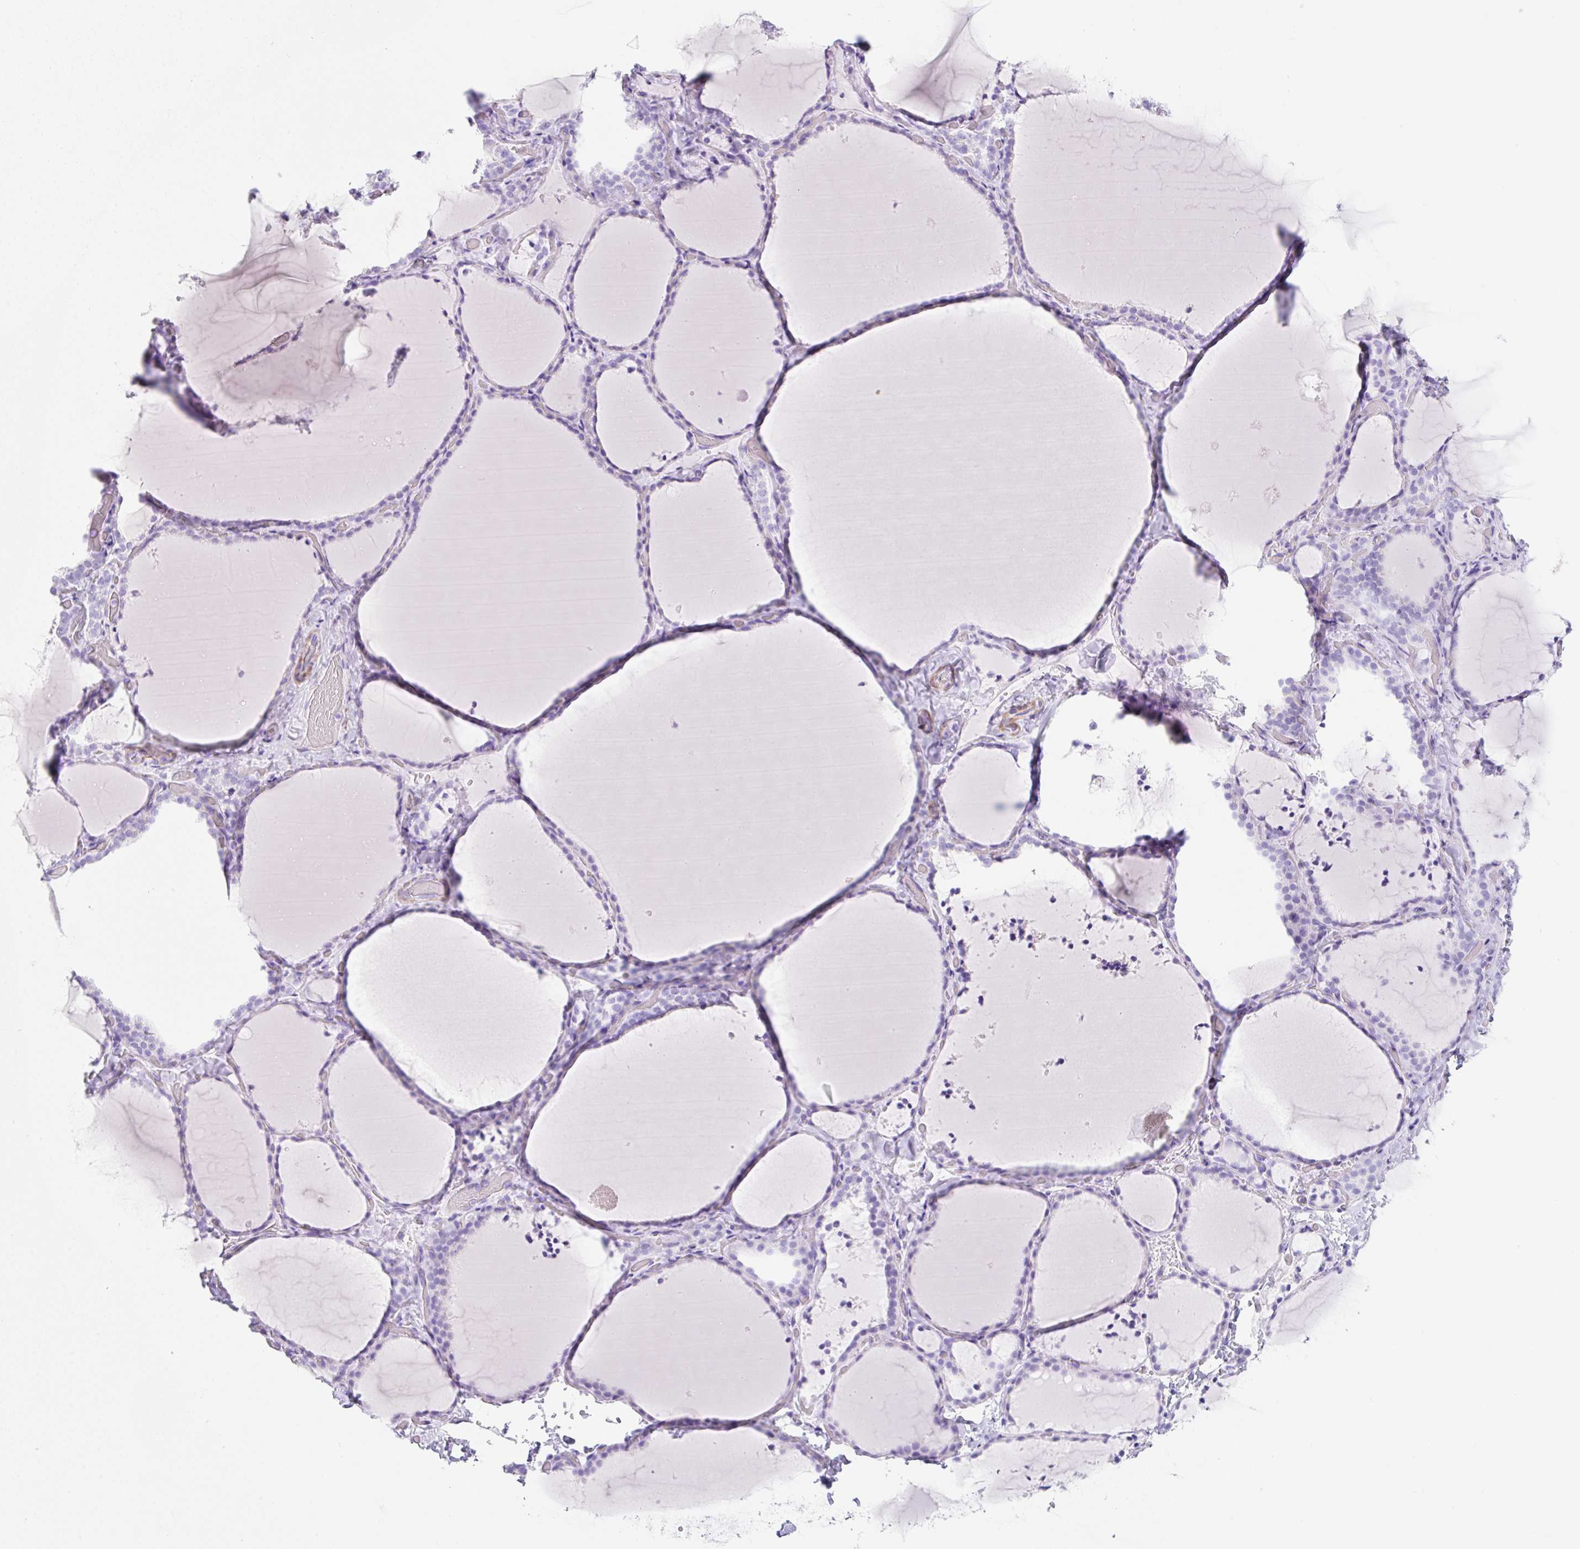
{"staining": {"intensity": "negative", "quantity": "none", "location": "none"}, "tissue": "thyroid gland", "cell_type": "Glandular cells", "image_type": "normal", "snomed": [{"axis": "morphology", "description": "Normal tissue, NOS"}, {"axis": "topography", "description": "Thyroid gland"}], "caption": "Histopathology image shows no protein positivity in glandular cells of benign thyroid gland. The staining is performed using DAB brown chromogen with nuclei counter-stained in using hematoxylin.", "gene": "CLDND2", "patient": {"sex": "female", "age": 22}}